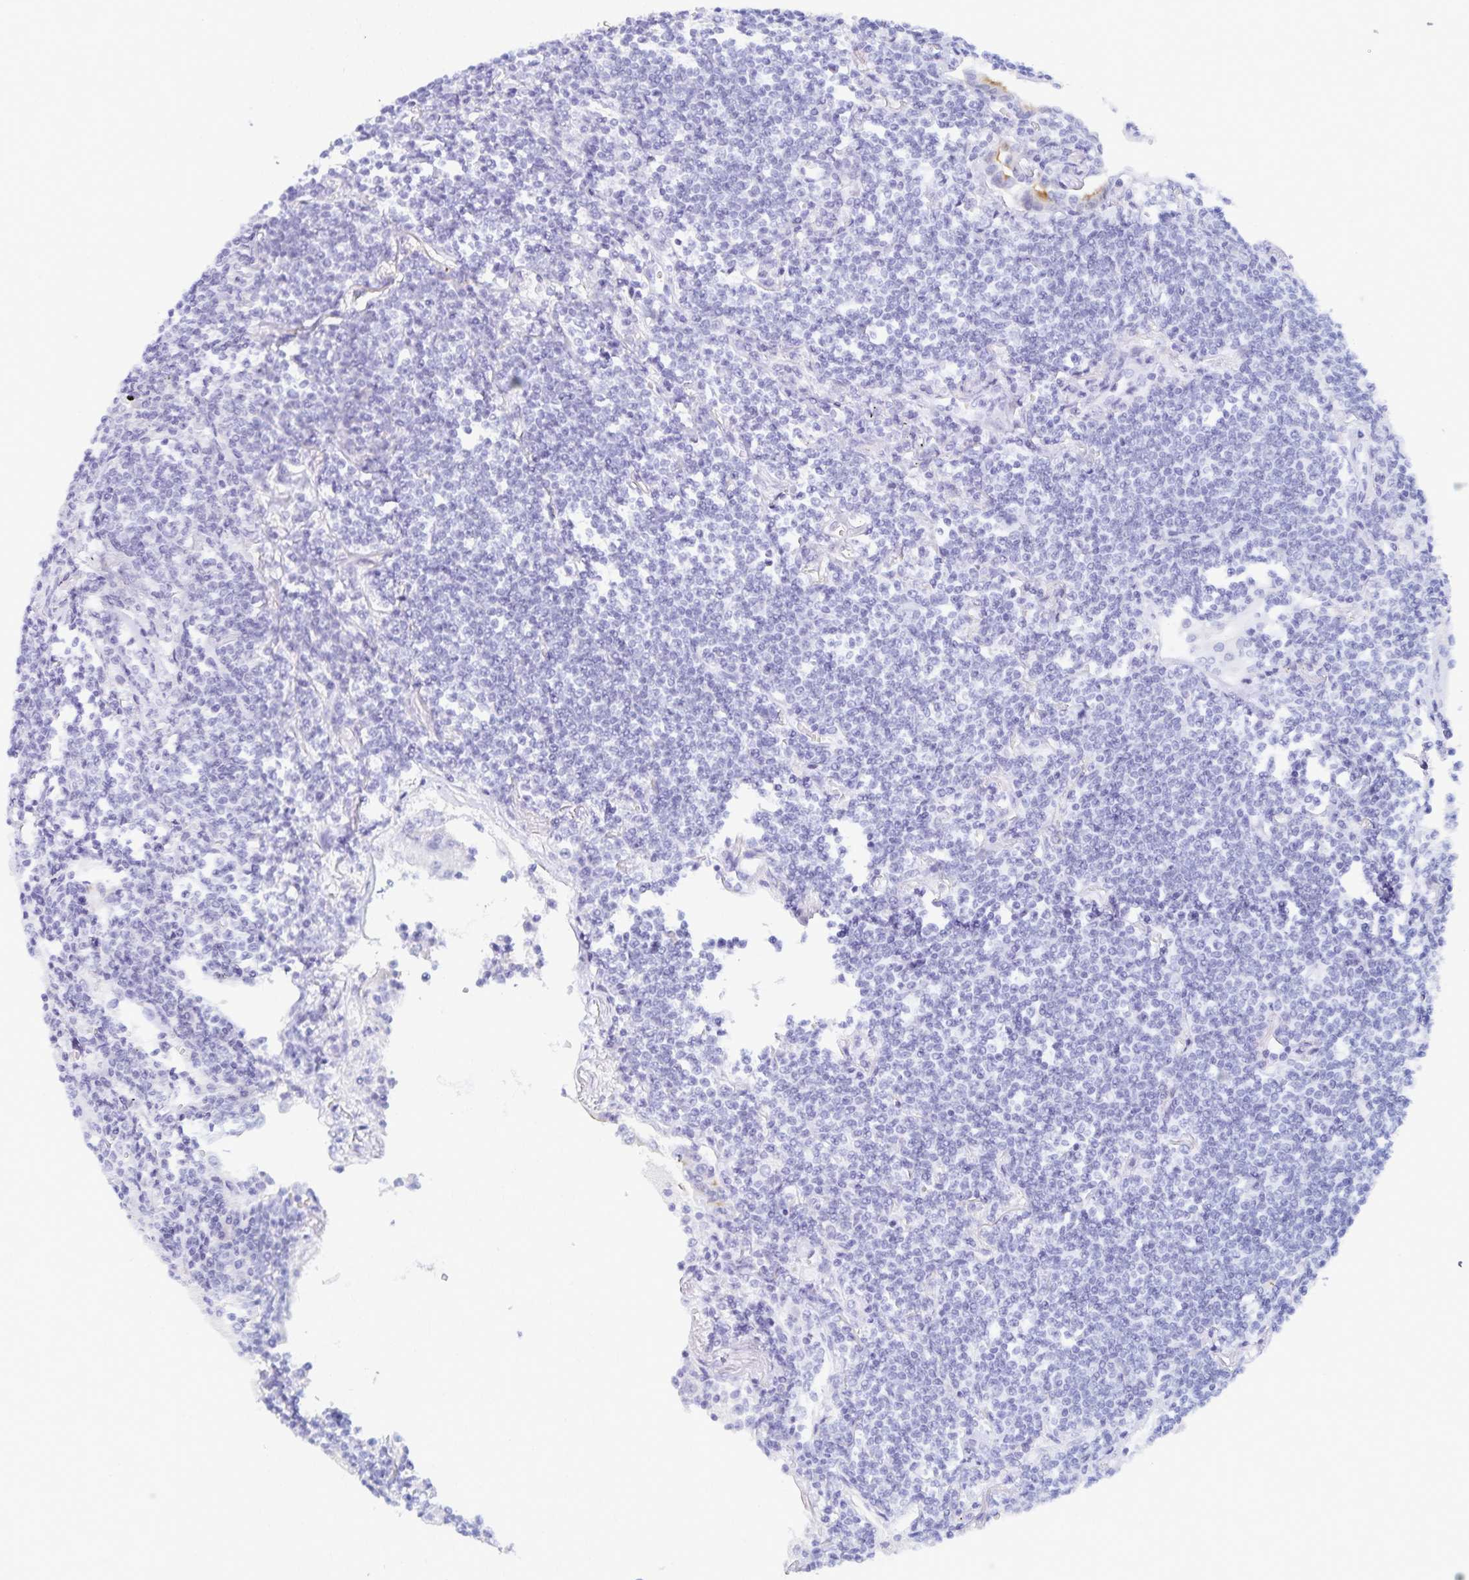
{"staining": {"intensity": "negative", "quantity": "none", "location": "none"}, "tissue": "lymphoma", "cell_type": "Tumor cells", "image_type": "cancer", "snomed": [{"axis": "morphology", "description": "Malignant lymphoma, non-Hodgkin's type, Low grade"}, {"axis": "topography", "description": "Lung"}], "caption": "Tumor cells are negative for protein expression in human low-grade malignant lymphoma, non-Hodgkin's type. (Stains: DAB (3,3'-diaminobenzidine) immunohistochemistry with hematoxylin counter stain, Microscopy: brightfield microscopy at high magnification).", "gene": "C2orf50", "patient": {"sex": "female", "age": 71}}